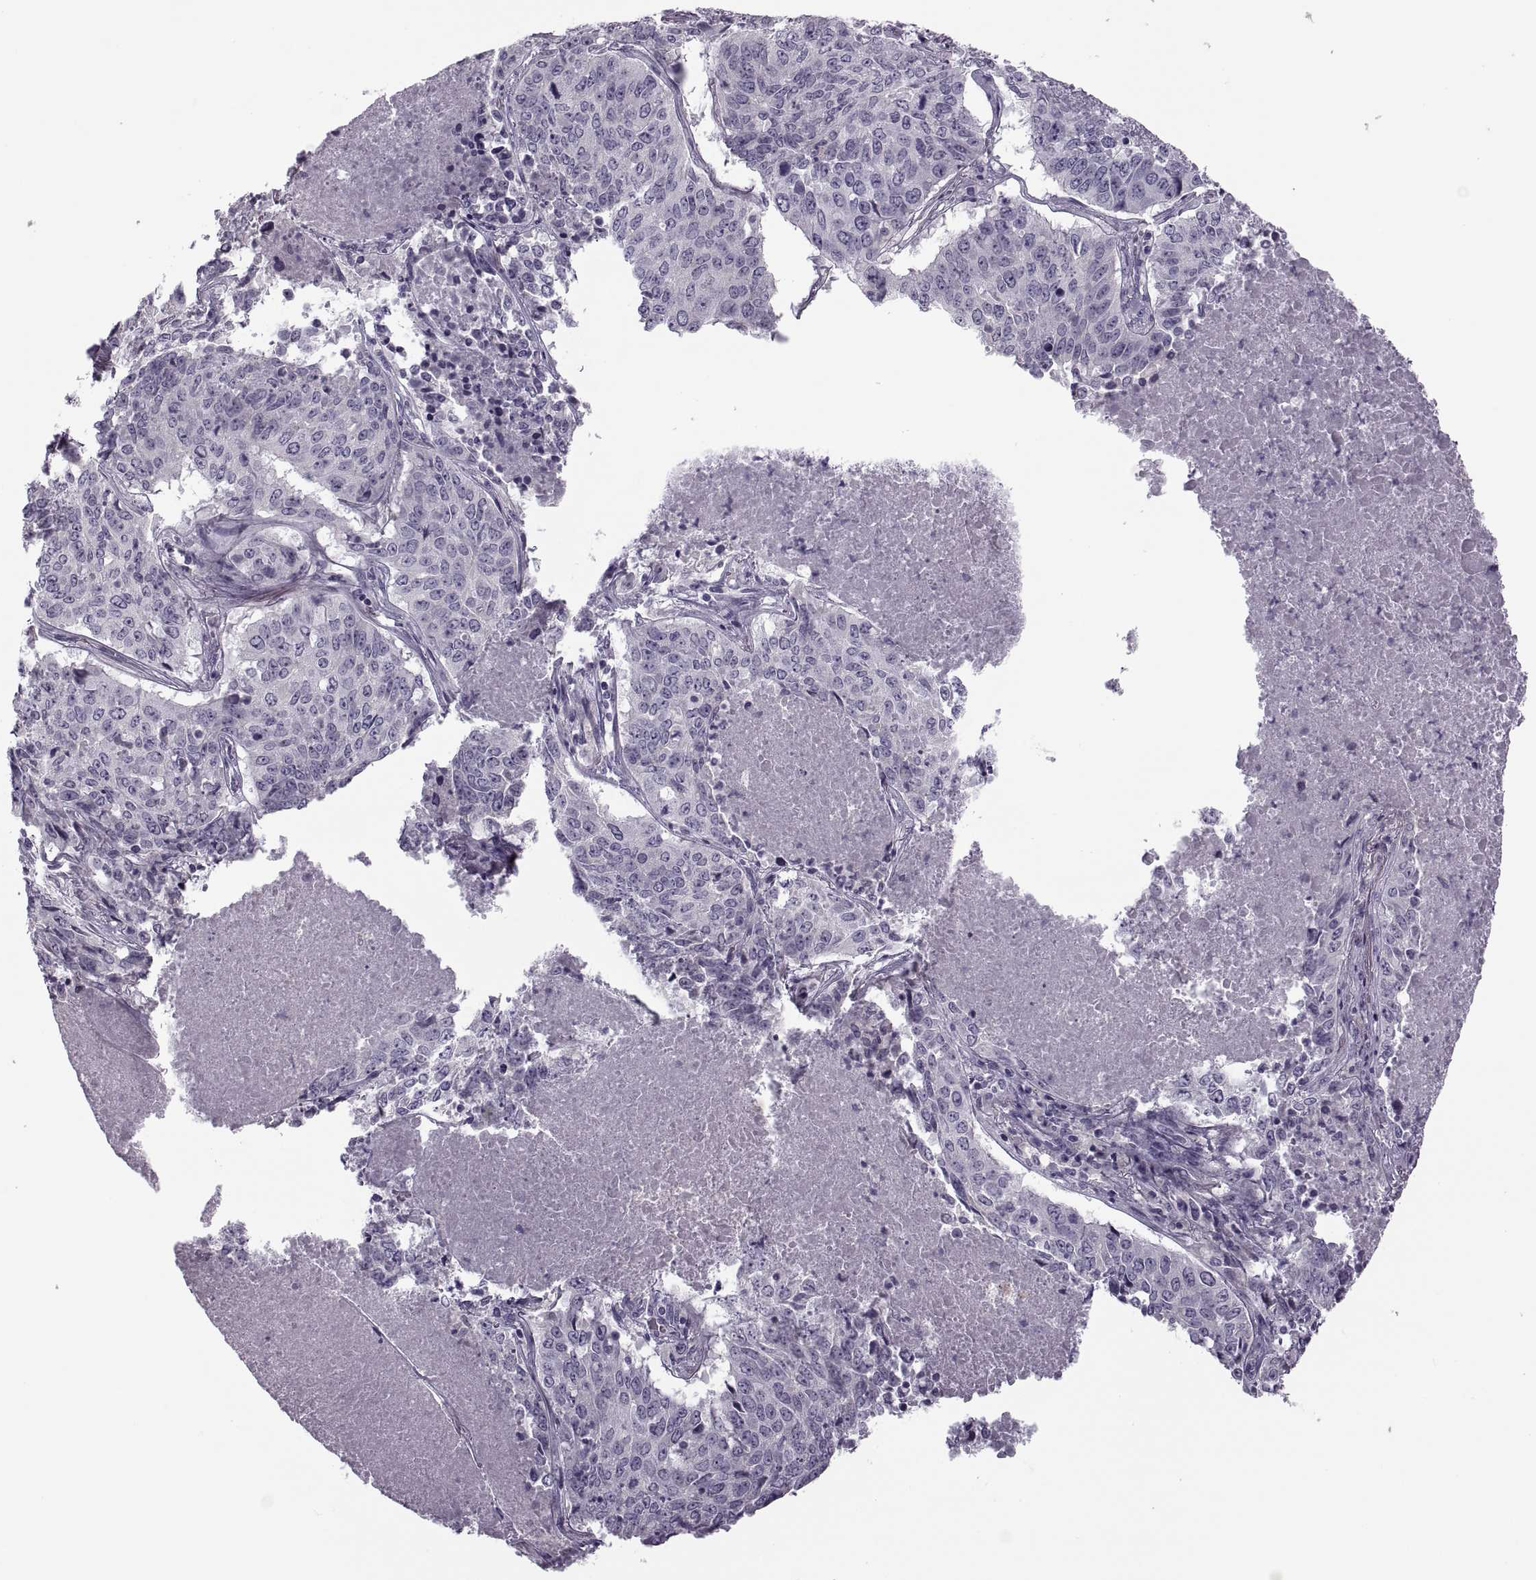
{"staining": {"intensity": "negative", "quantity": "none", "location": "none"}, "tissue": "lung cancer", "cell_type": "Tumor cells", "image_type": "cancer", "snomed": [{"axis": "morphology", "description": "Normal tissue, NOS"}, {"axis": "morphology", "description": "Squamous cell carcinoma, NOS"}, {"axis": "topography", "description": "Bronchus"}, {"axis": "topography", "description": "Lung"}], "caption": "Histopathology image shows no protein staining in tumor cells of lung squamous cell carcinoma tissue. (Immunohistochemistry (ihc), brightfield microscopy, high magnification).", "gene": "PRSS54", "patient": {"sex": "male", "age": 64}}